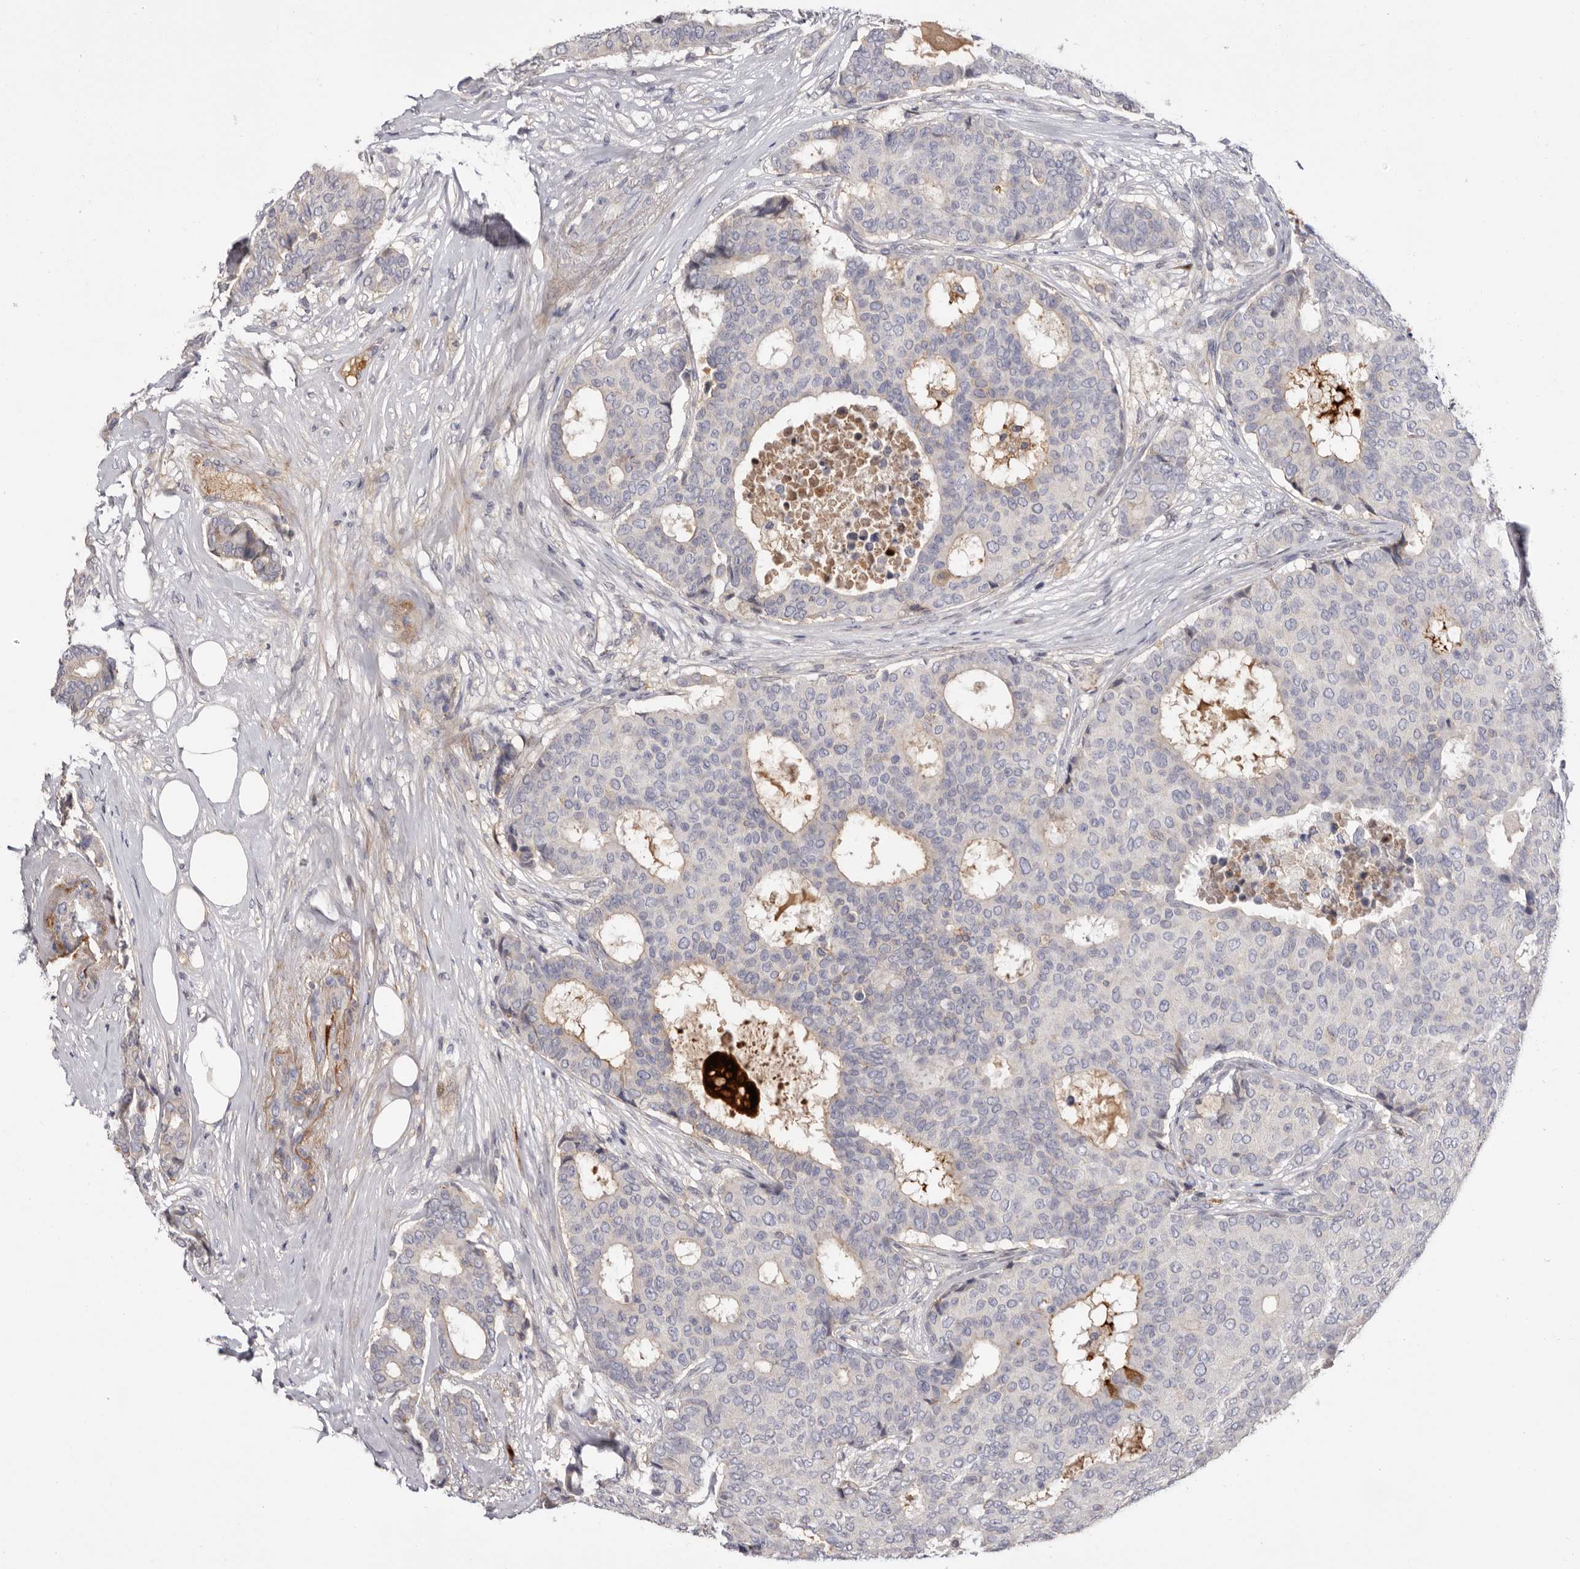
{"staining": {"intensity": "negative", "quantity": "none", "location": "none"}, "tissue": "breast cancer", "cell_type": "Tumor cells", "image_type": "cancer", "snomed": [{"axis": "morphology", "description": "Duct carcinoma"}, {"axis": "topography", "description": "Breast"}], "caption": "The immunohistochemistry photomicrograph has no significant expression in tumor cells of breast cancer tissue.", "gene": "LMLN", "patient": {"sex": "female", "age": 75}}